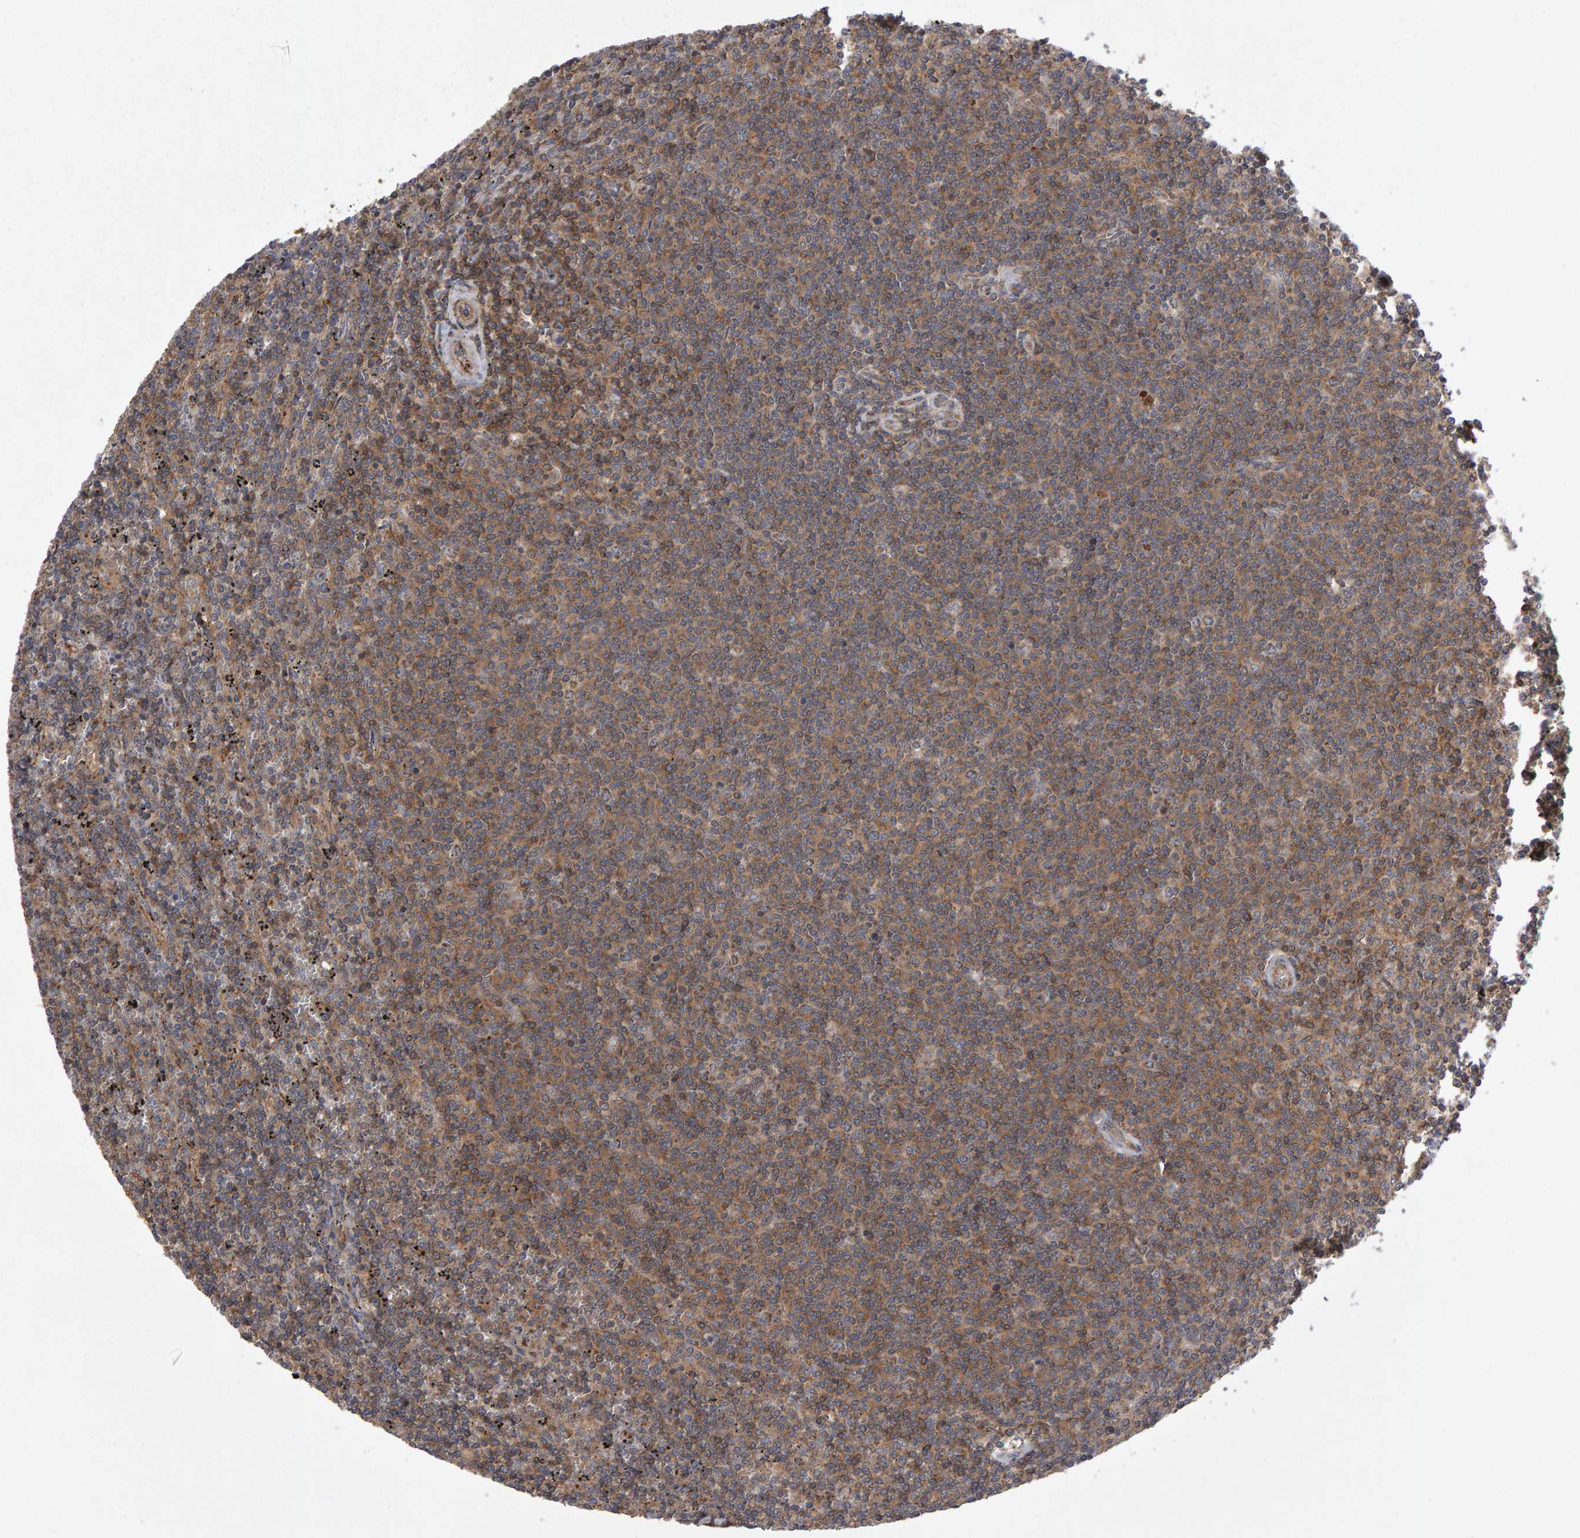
{"staining": {"intensity": "weak", "quantity": ">75%", "location": "cytoplasmic/membranous"}, "tissue": "lymphoma", "cell_type": "Tumor cells", "image_type": "cancer", "snomed": [{"axis": "morphology", "description": "Malignant lymphoma, non-Hodgkin's type, Low grade"}, {"axis": "topography", "description": "Spleen"}], "caption": "Immunohistochemistry (IHC) histopathology image of human lymphoma stained for a protein (brown), which displays low levels of weak cytoplasmic/membranous positivity in approximately >75% of tumor cells.", "gene": "PGS1", "patient": {"sex": "female", "age": 50}}